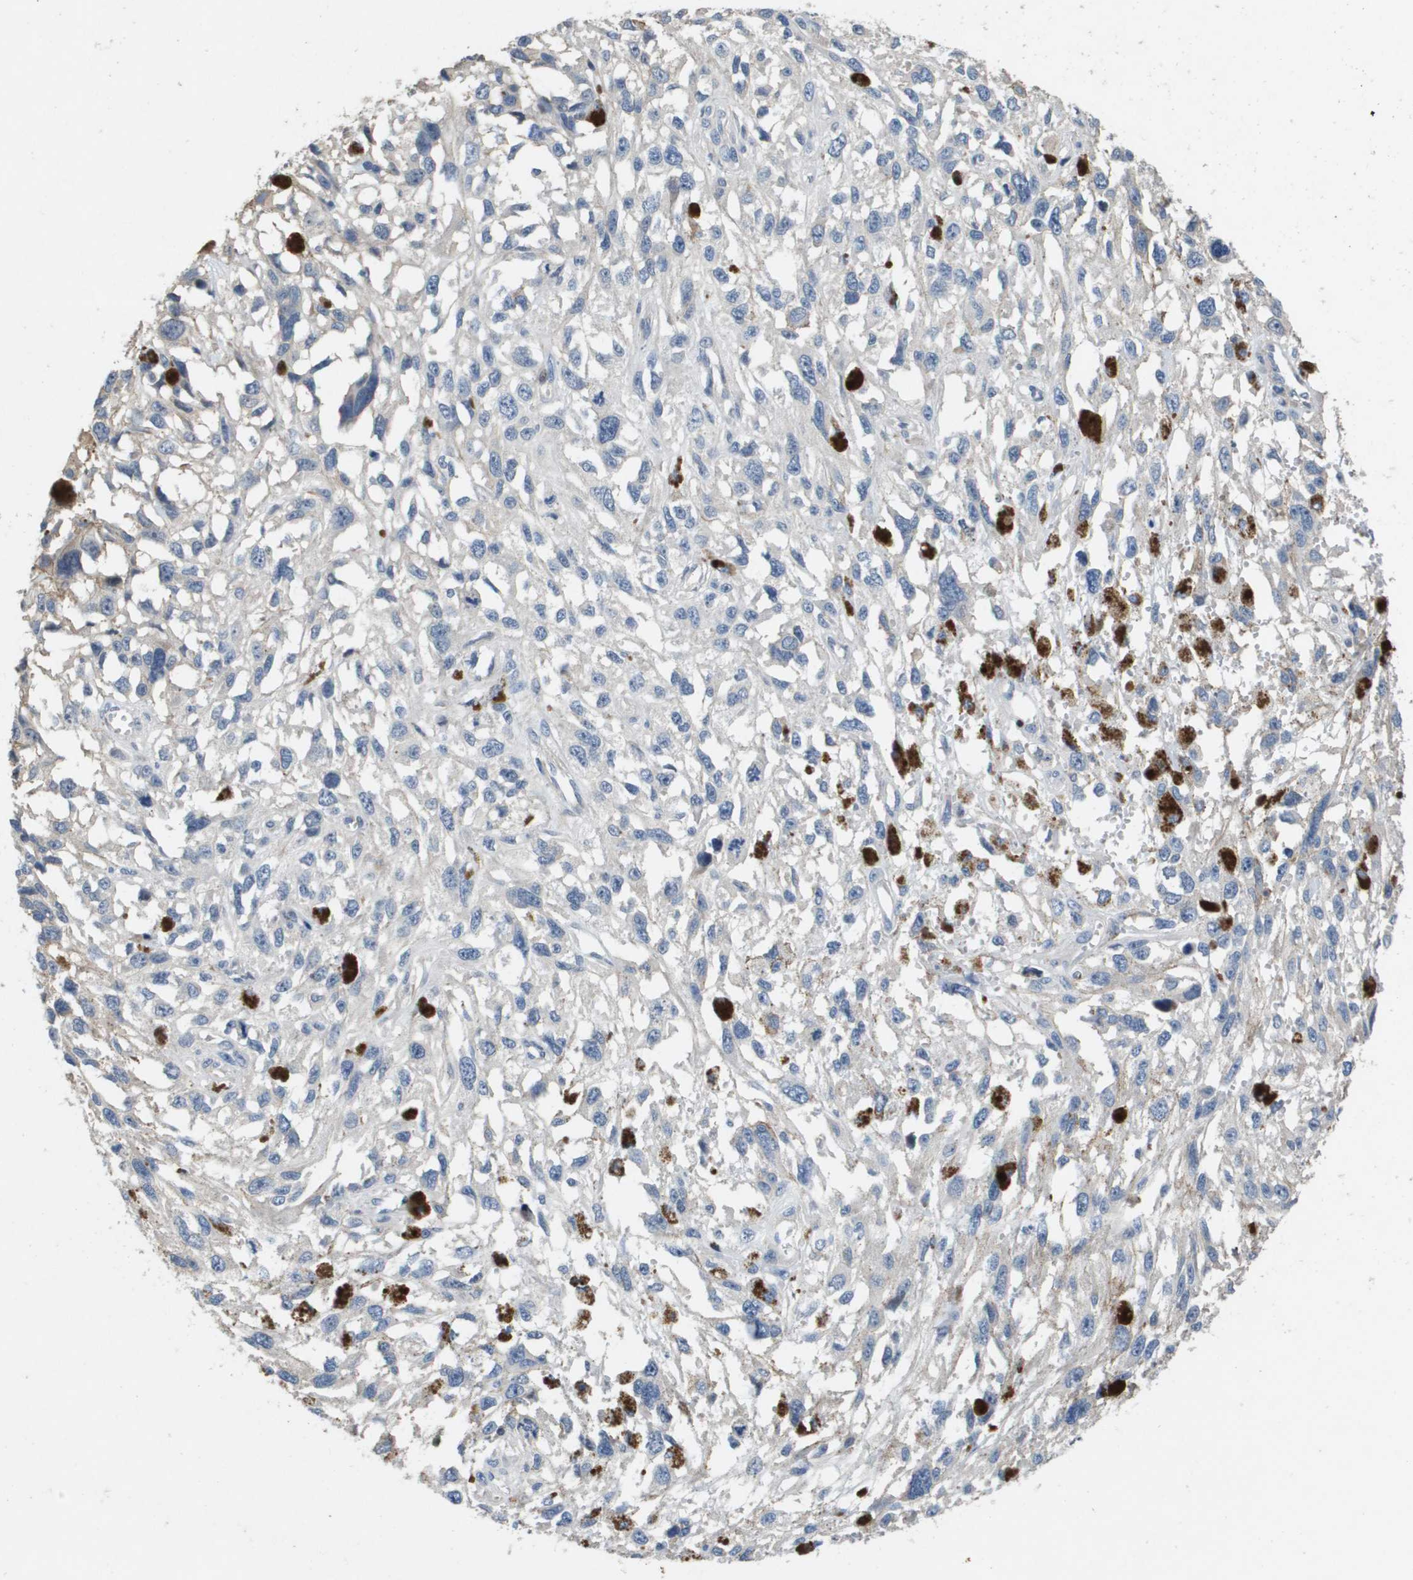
{"staining": {"intensity": "negative", "quantity": "none", "location": "none"}, "tissue": "melanoma", "cell_type": "Tumor cells", "image_type": "cancer", "snomed": [{"axis": "morphology", "description": "Malignant melanoma, Metastatic site"}, {"axis": "topography", "description": "Lymph node"}], "caption": "Tumor cells show no significant protein expression in malignant melanoma (metastatic site).", "gene": "SCN4B", "patient": {"sex": "male", "age": 59}}